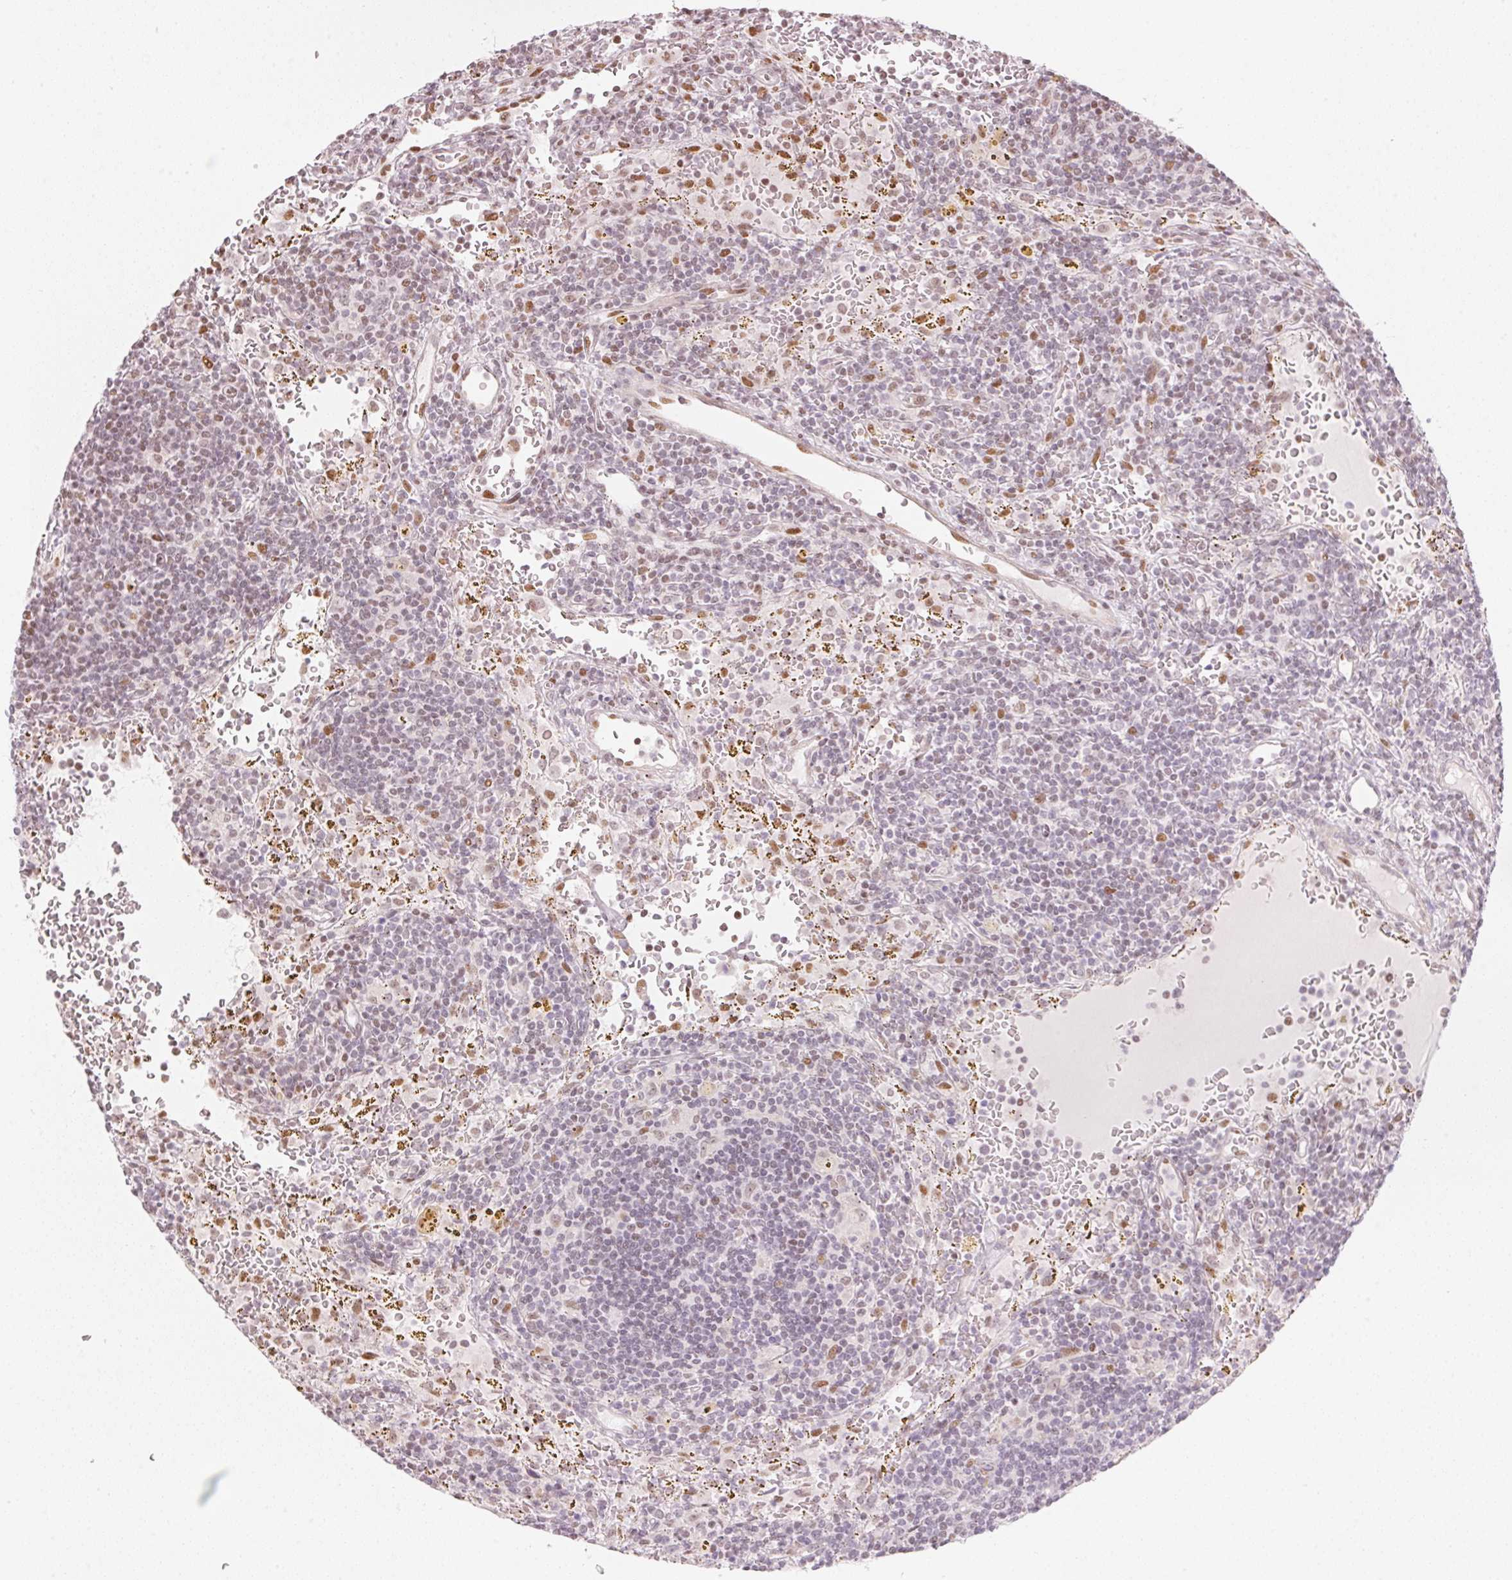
{"staining": {"intensity": "negative", "quantity": "none", "location": "none"}, "tissue": "lymphoma", "cell_type": "Tumor cells", "image_type": "cancer", "snomed": [{"axis": "morphology", "description": "Malignant lymphoma, non-Hodgkin's type, Low grade"}, {"axis": "topography", "description": "Spleen"}], "caption": "IHC micrograph of human malignant lymphoma, non-Hodgkin's type (low-grade) stained for a protein (brown), which reveals no expression in tumor cells.", "gene": "KAT6A", "patient": {"sex": "female", "age": 70}}